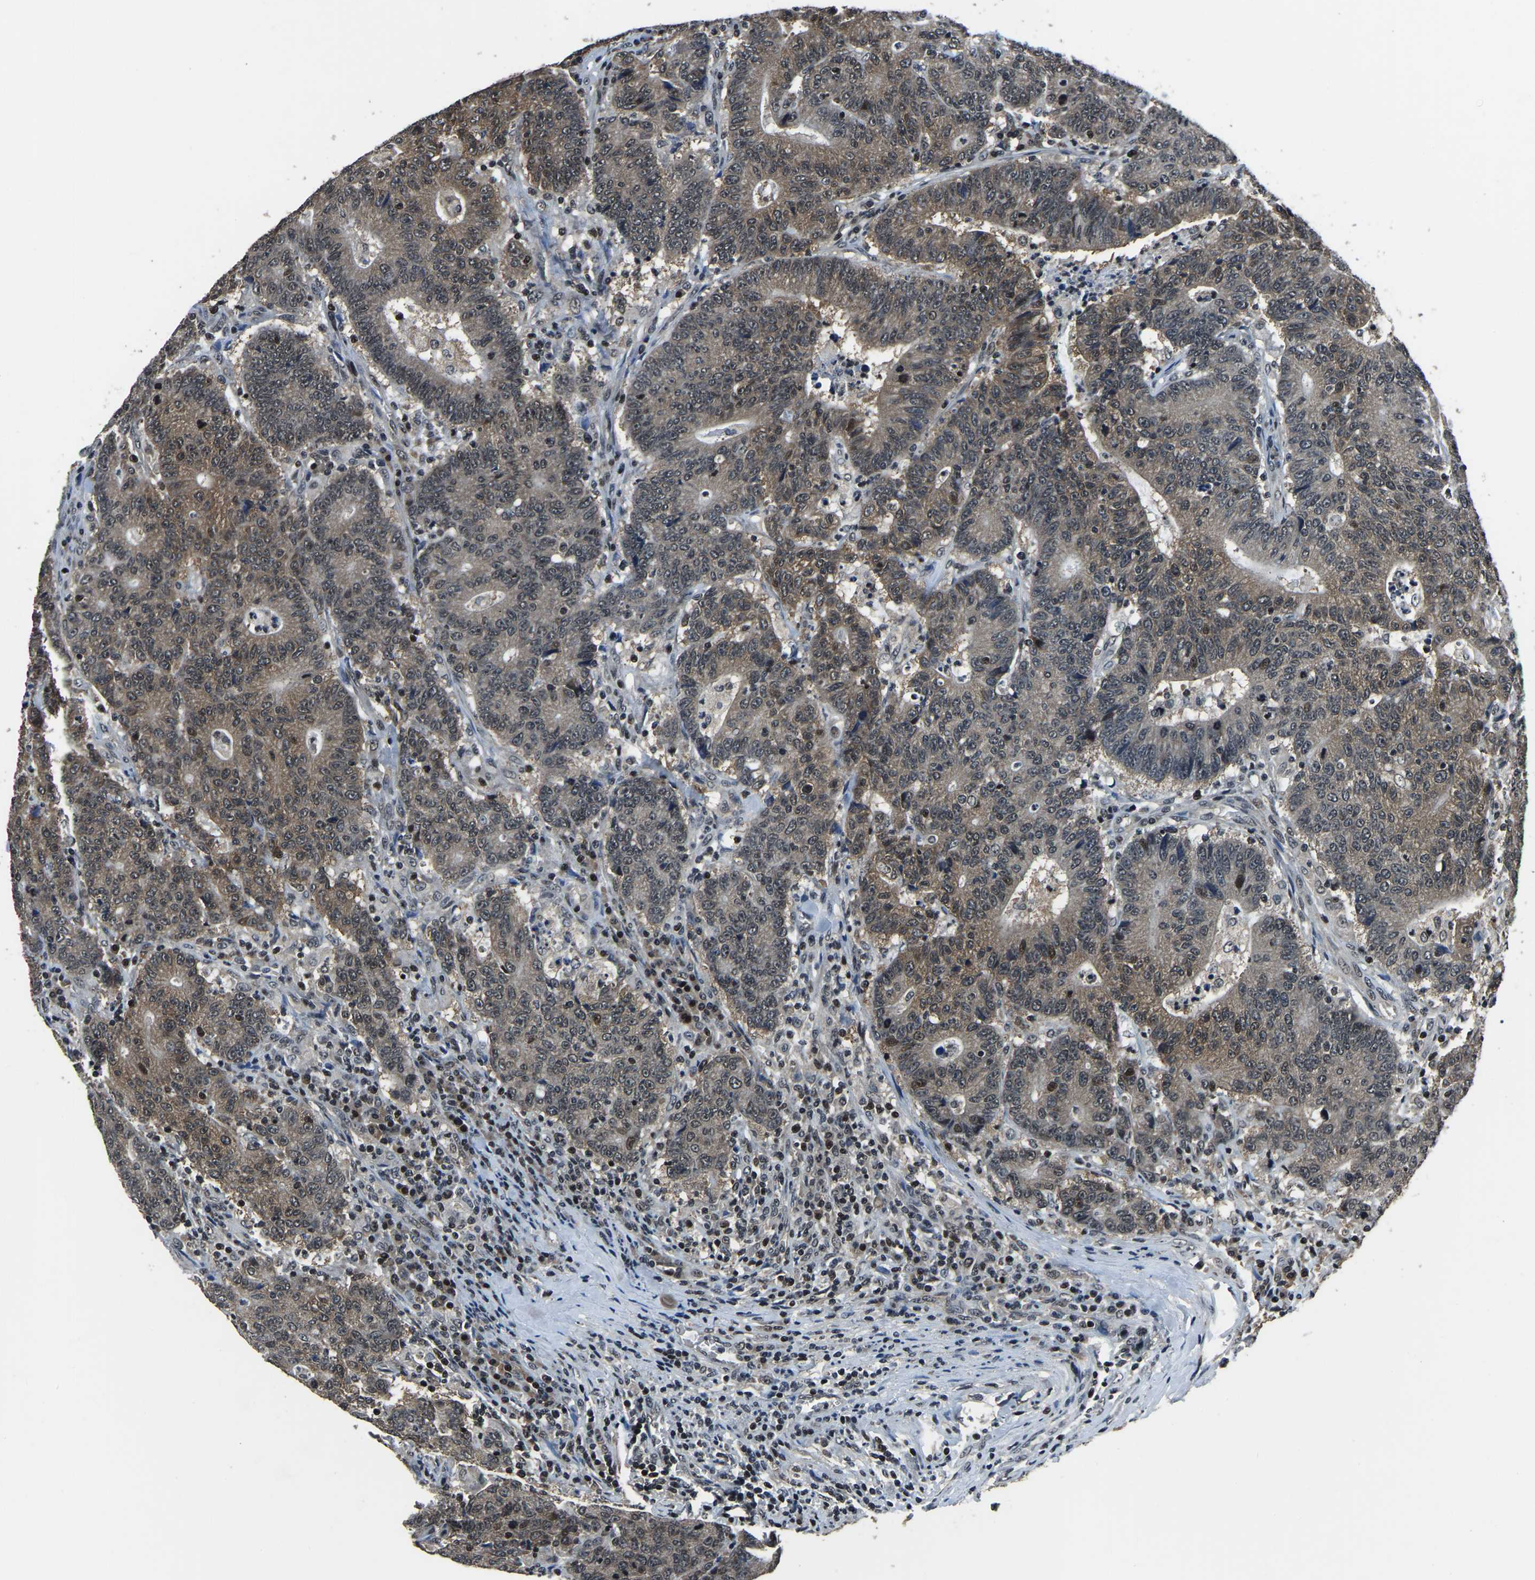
{"staining": {"intensity": "weak", "quantity": "25%-75%", "location": "cytoplasmic/membranous"}, "tissue": "colorectal cancer", "cell_type": "Tumor cells", "image_type": "cancer", "snomed": [{"axis": "morphology", "description": "Normal tissue, NOS"}, {"axis": "morphology", "description": "Adenocarcinoma, NOS"}, {"axis": "topography", "description": "Colon"}], "caption": "Protein analysis of colorectal cancer (adenocarcinoma) tissue shows weak cytoplasmic/membranous expression in about 25%-75% of tumor cells.", "gene": "ANKIB1", "patient": {"sex": "female", "age": 75}}